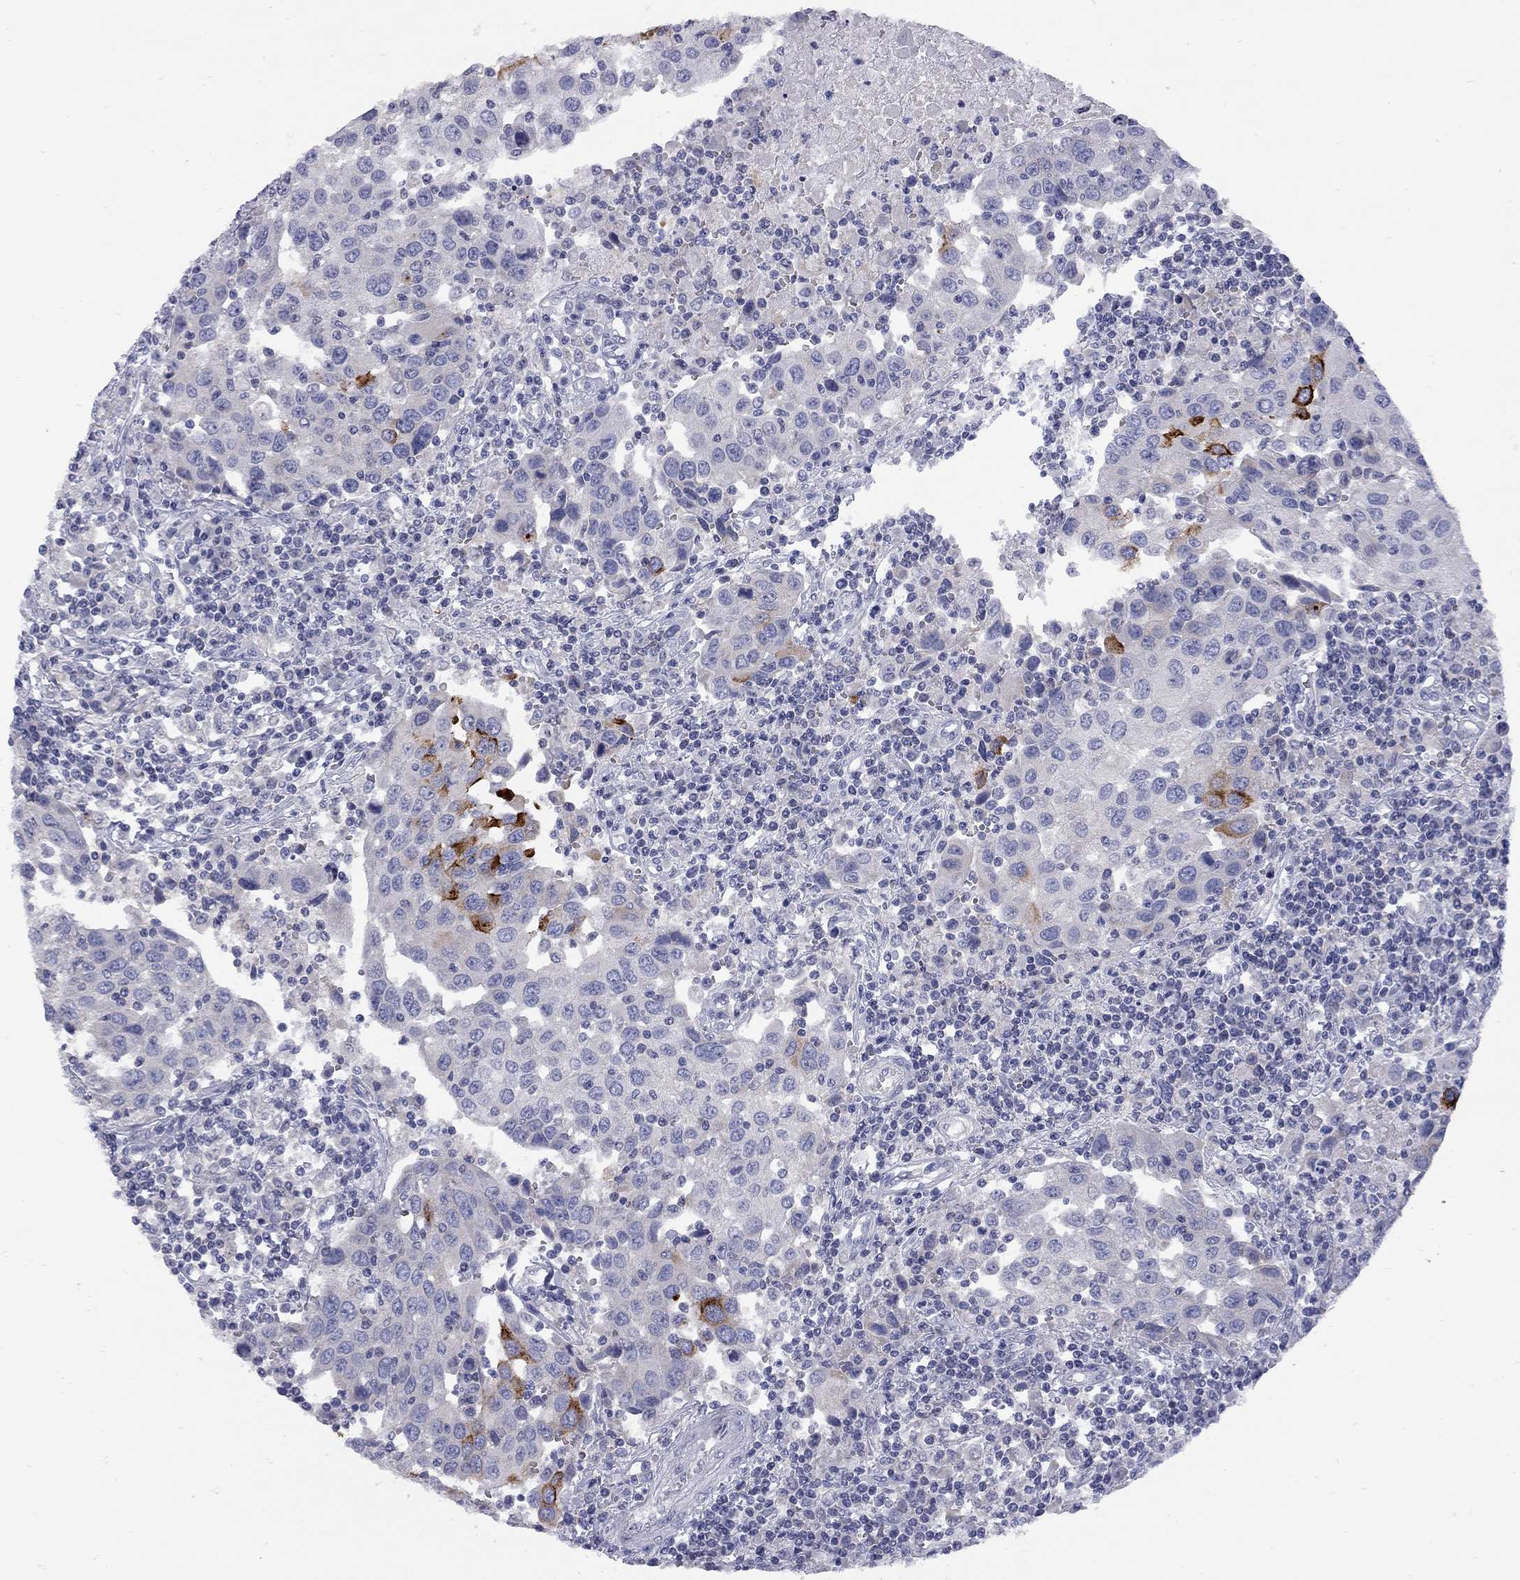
{"staining": {"intensity": "moderate", "quantity": "<25%", "location": "cytoplasmic/membranous"}, "tissue": "urothelial cancer", "cell_type": "Tumor cells", "image_type": "cancer", "snomed": [{"axis": "morphology", "description": "Urothelial carcinoma, High grade"}, {"axis": "topography", "description": "Urinary bladder"}], "caption": "Protein expression analysis of human urothelial cancer reveals moderate cytoplasmic/membranous staining in about <25% of tumor cells. The staining is performed using DAB (3,3'-diaminobenzidine) brown chromogen to label protein expression. The nuclei are counter-stained blue using hematoxylin.", "gene": "ABCB4", "patient": {"sex": "female", "age": 85}}